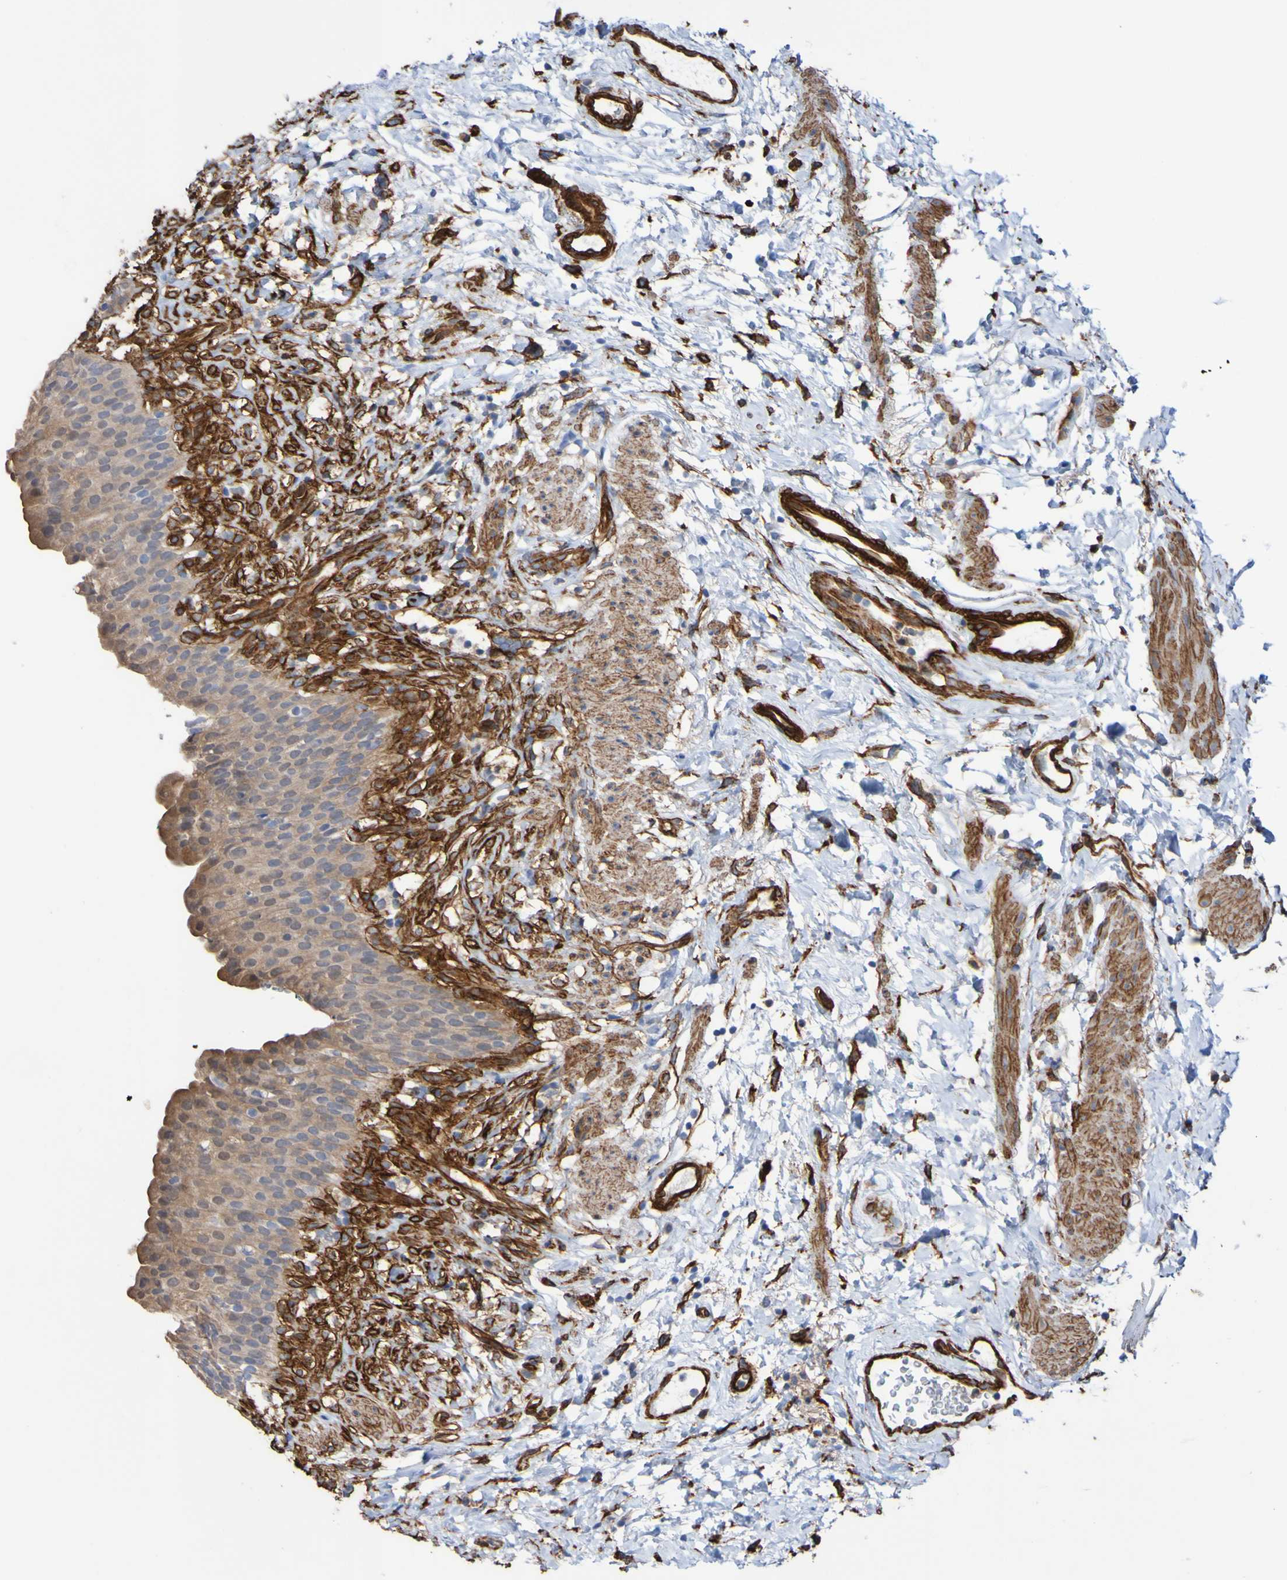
{"staining": {"intensity": "moderate", "quantity": ">75%", "location": "cytoplasmic/membranous,nuclear"}, "tissue": "urinary bladder", "cell_type": "Urothelial cells", "image_type": "normal", "snomed": [{"axis": "morphology", "description": "Normal tissue, NOS"}, {"axis": "topography", "description": "Urinary bladder"}], "caption": "IHC (DAB) staining of unremarkable human urinary bladder displays moderate cytoplasmic/membranous,nuclear protein staining in about >75% of urothelial cells. (IHC, brightfield microscopy, high magnification).", "gene": "ELMOD3", "patient": {"sex": "female", "age": 79}}